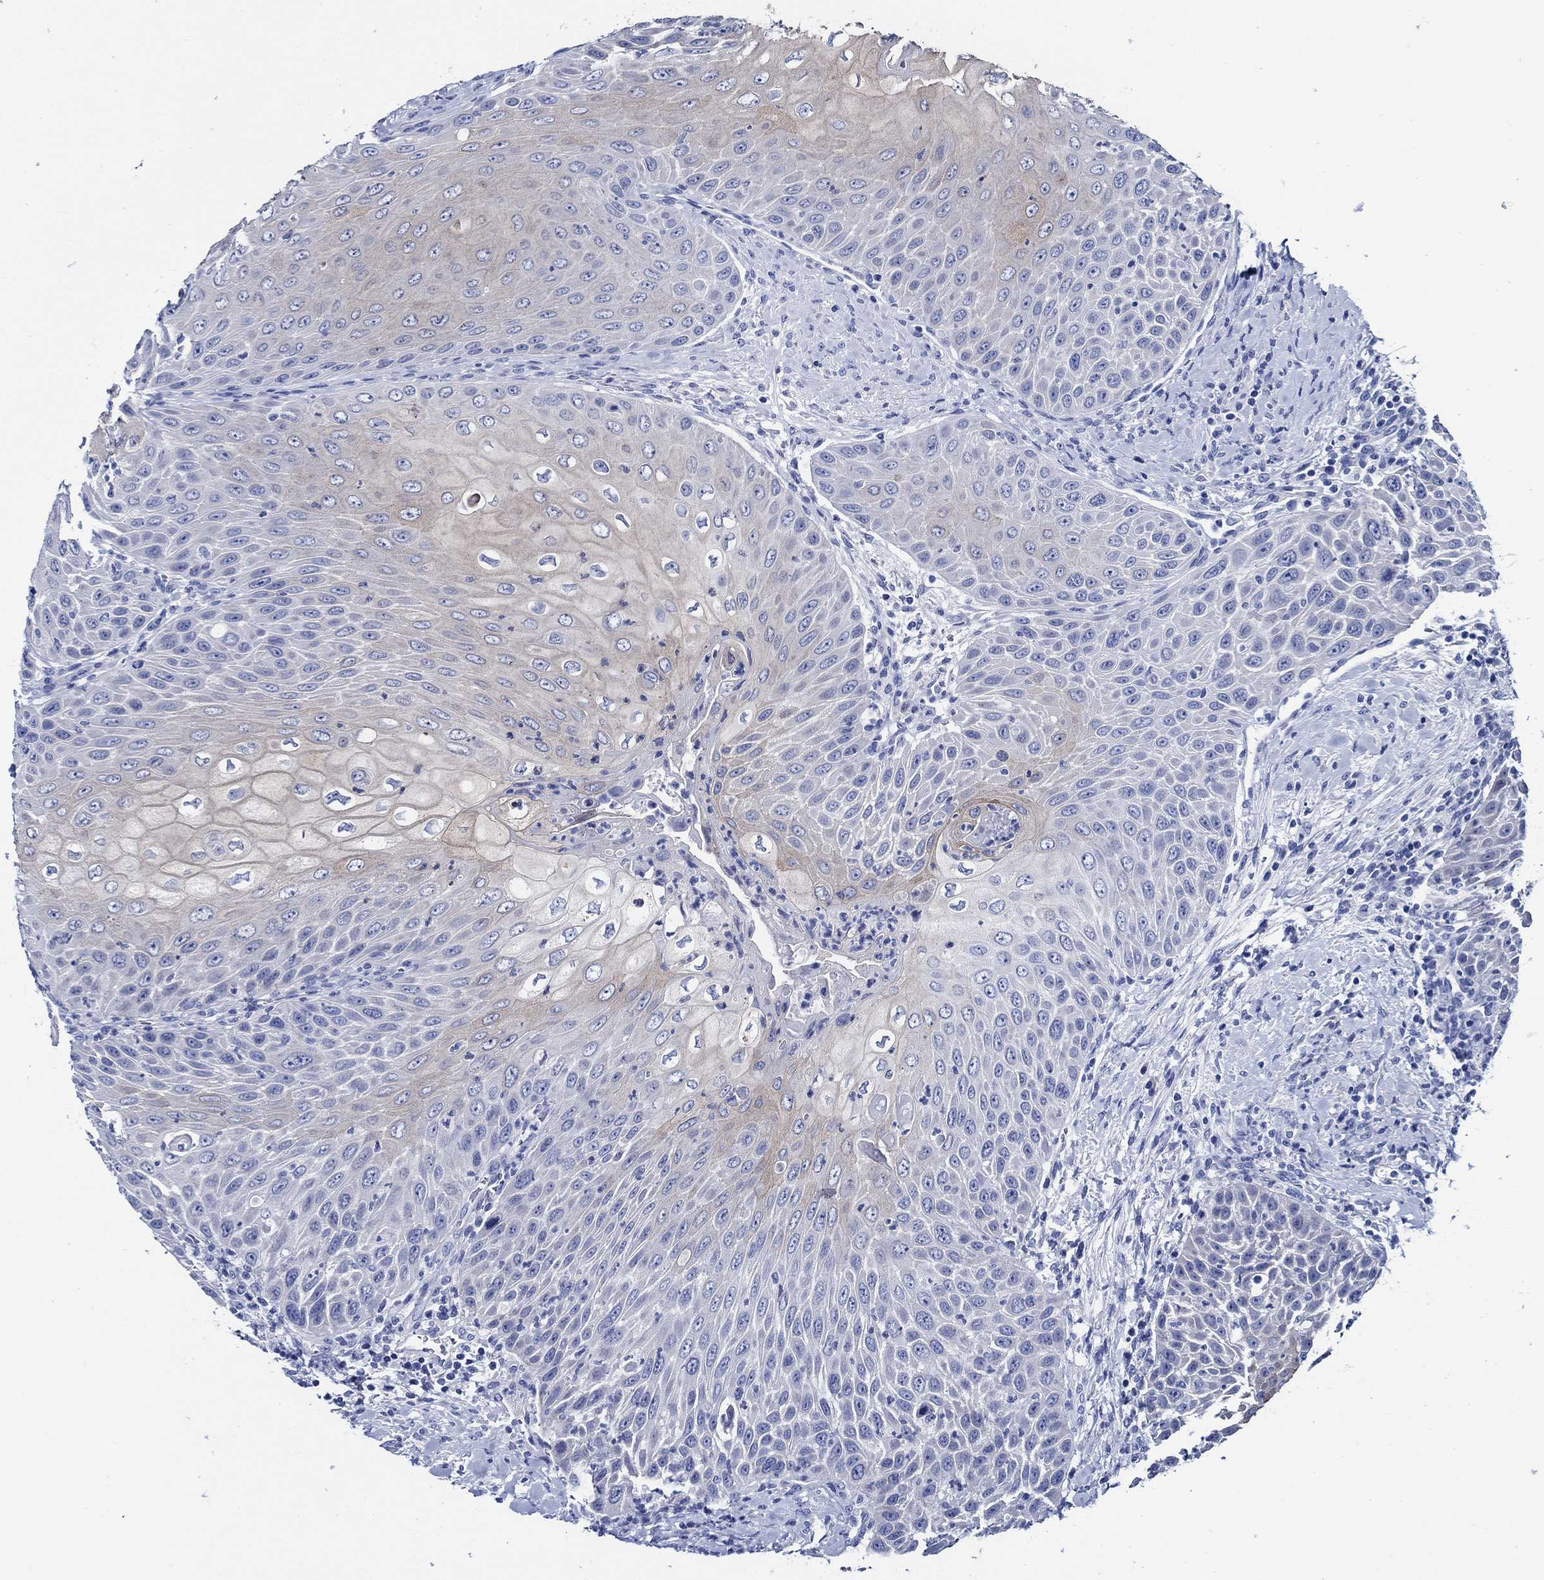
{"staining": {"intensity": "weak", "quantity": "<25%", "location": "cytoplasmic/membranous"}, "tissue": "head and neck cancer", "cell_type": "Tumor cells", "image_type": "cancer", "snomed": [{"axis": "morphology", "description": "Squamous cell carcinoma, NOS"}, {"axis": "topography", "description": "Head-Neck"}], "caption": "Immunohistochemistry histopathology image of squamous cell carcinoma (head and neck) stained for a protein (brown), which demonstrates no staining in tumor cells. (DAB (3,3'-diaminobenzidine) IHC visualized using brightfield microscopy, high magnification).", "gene": "WDR62", "patient": {"sex": "male", "age": 69}}